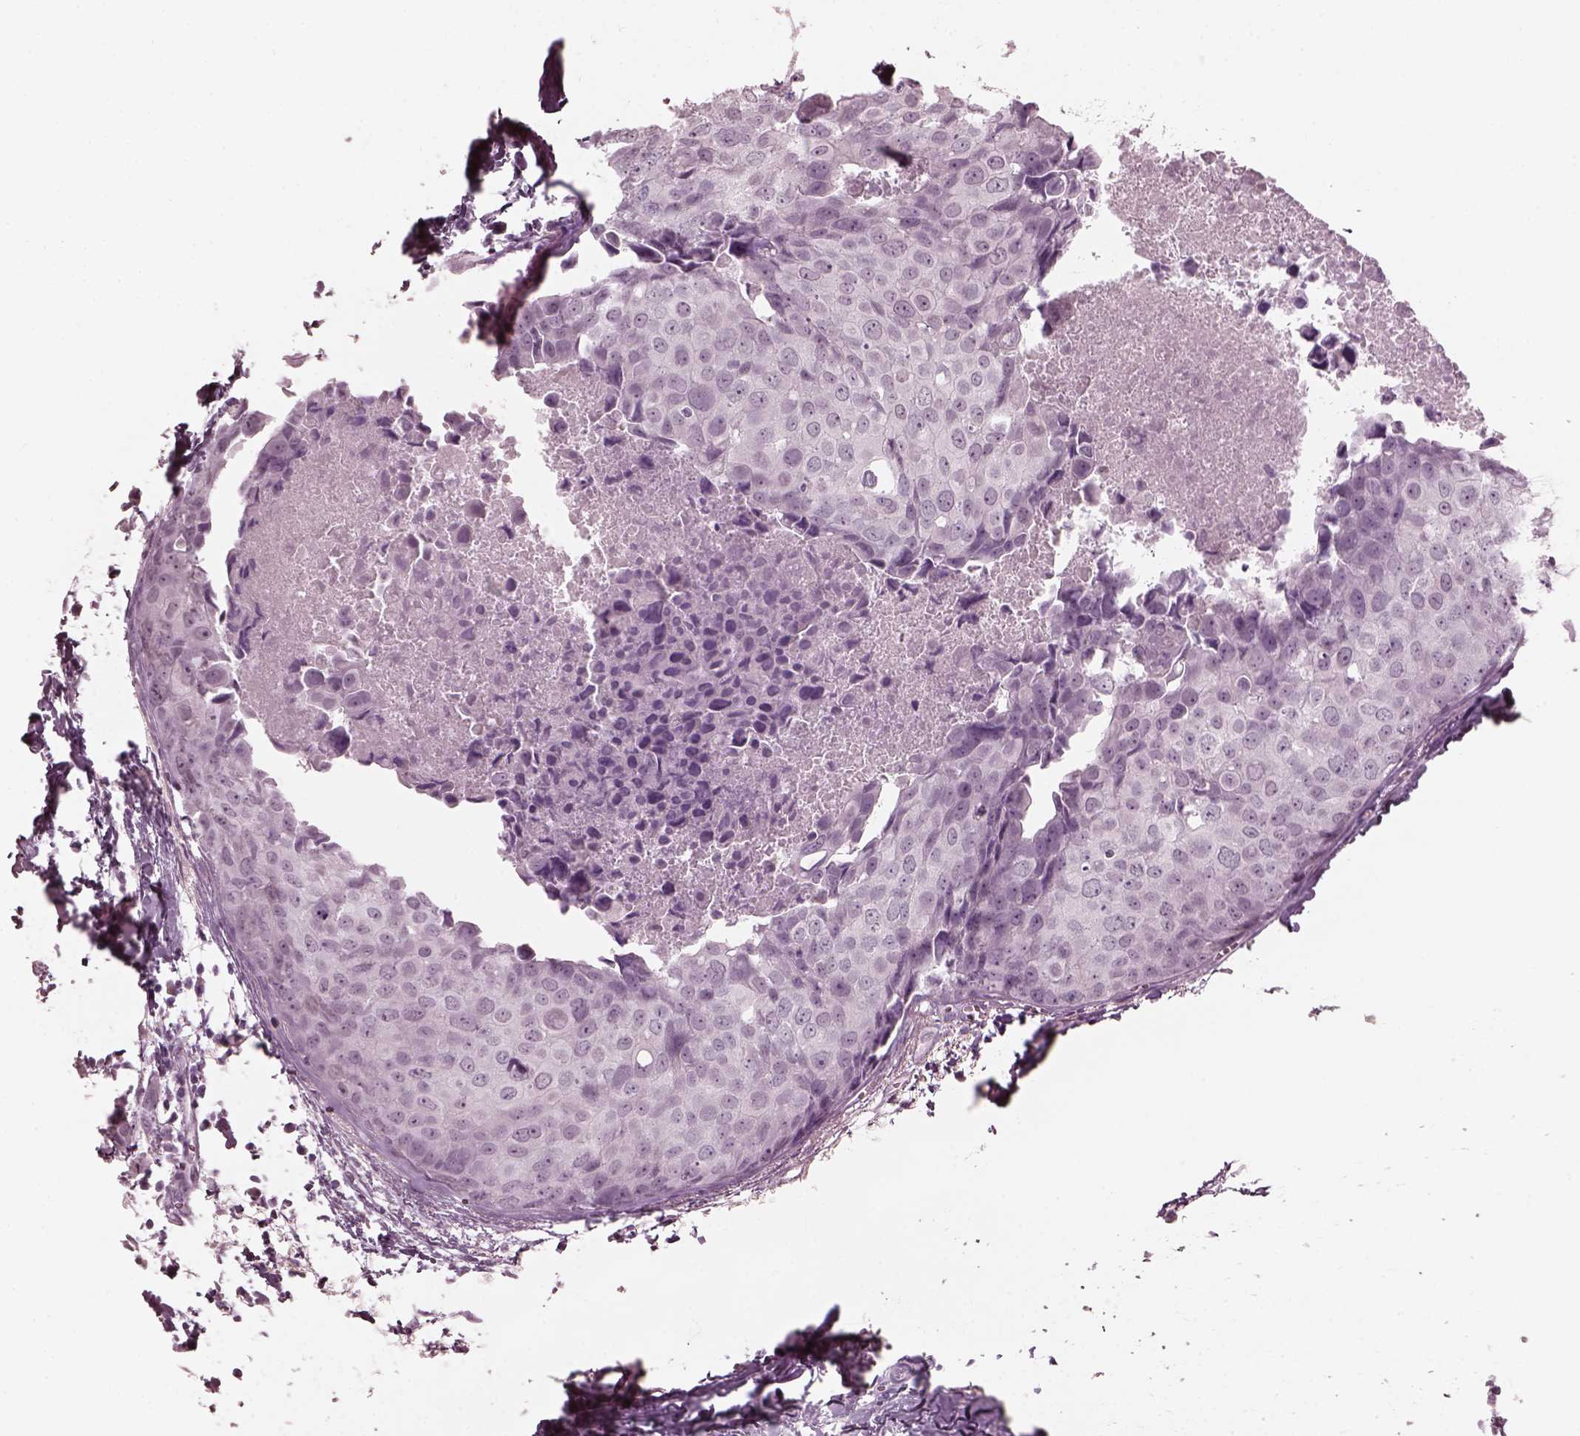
{"staining": {"intensity": "negative", "quantity": "none", "location": "none"}, "tissue": "breast cancer", "cell_type": "Tumor cells", "image_type": "cancer", "snomed": [{"axis": "morphology", "description": "Duct carcinoma"}, {"axis": "topography", "description": "Breast"}], "caption": "Immunohistochemistry (IHC) of breast cancer displays no expression in tumor cells. Brightfield microscopy of IHC stained with DAB (3,3'-diaminobenzidine) (brown) and hematoxylin (blue), captured at high magnification.", "gene": "C2orf81", "patient": {"sex": "female", "age": 38}}